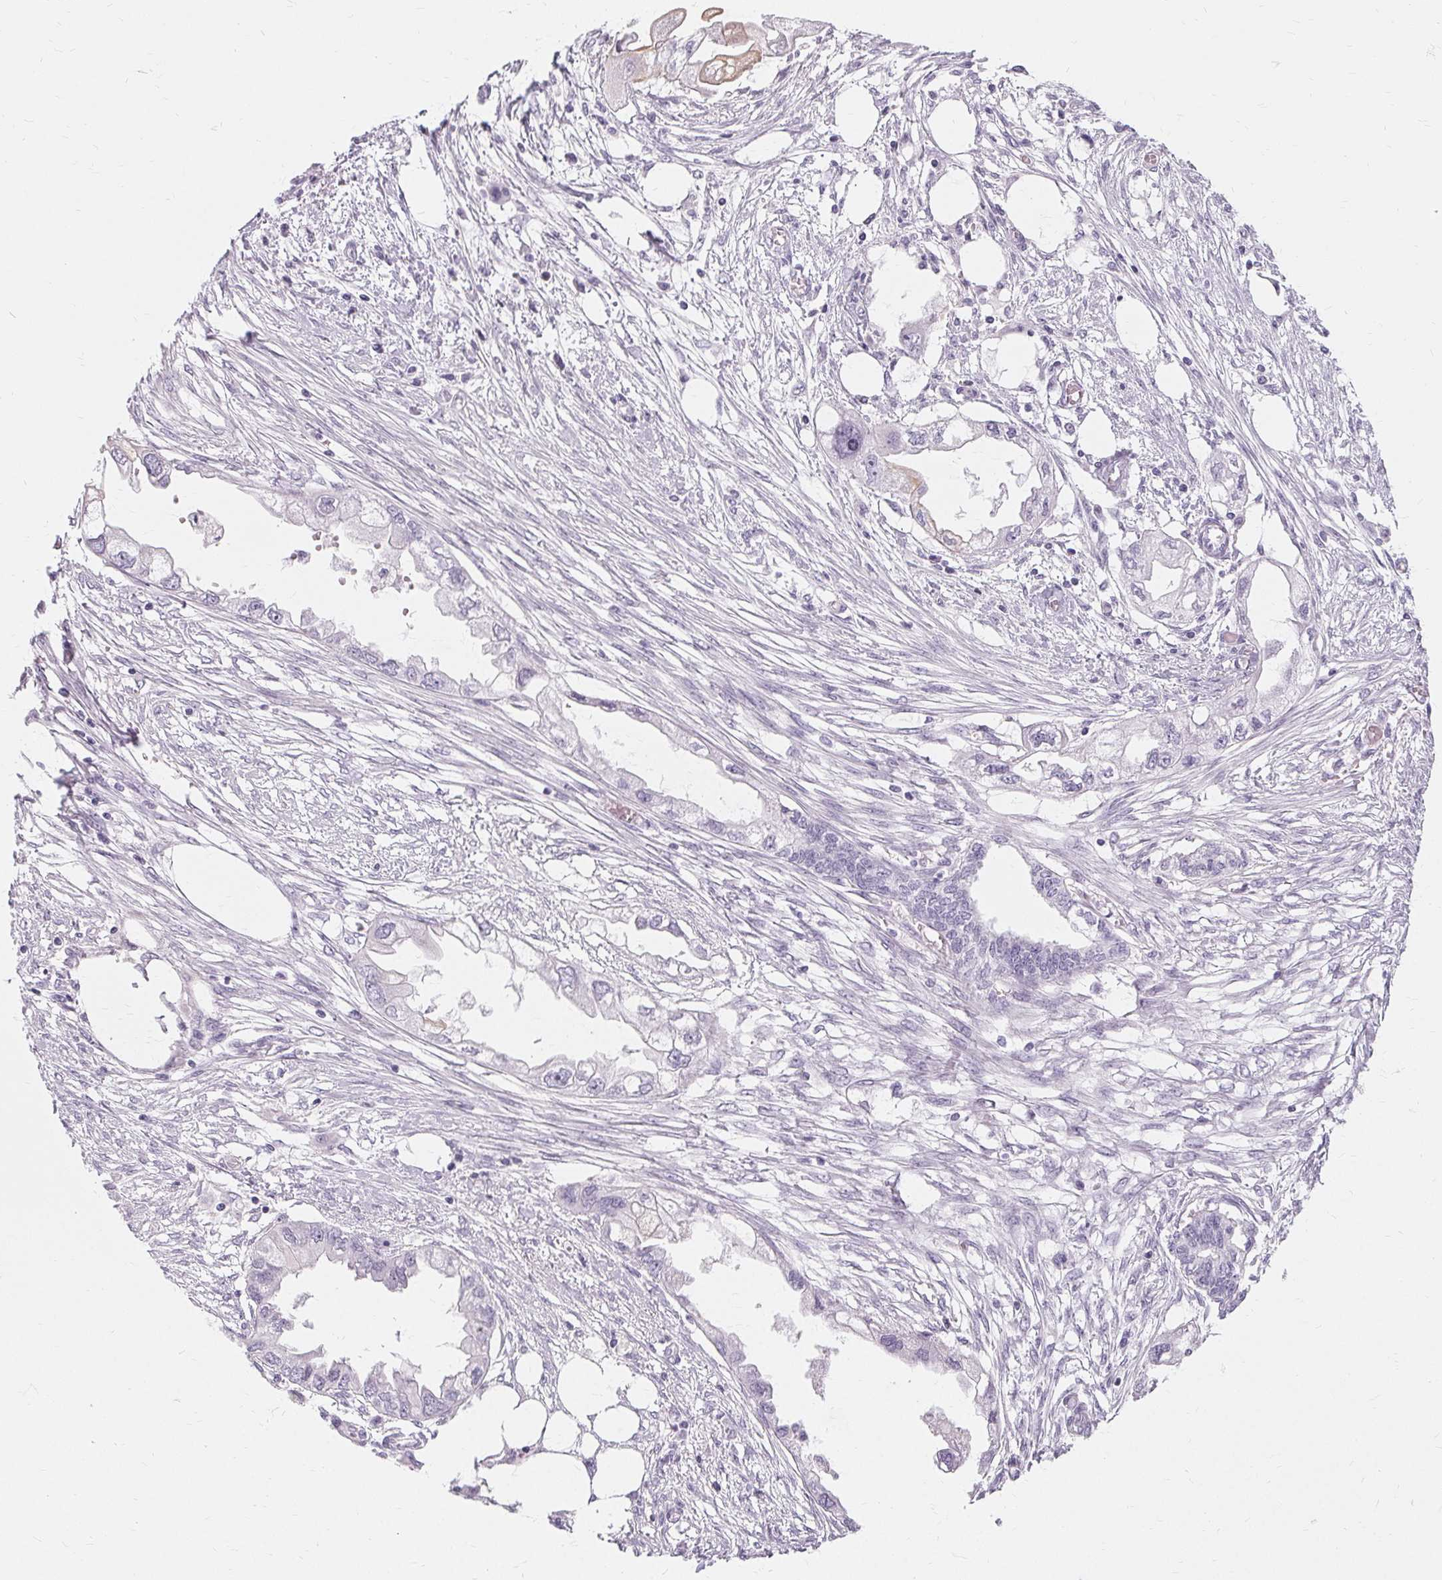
{"staining": {"intensity": "negative", "quantity": "none", "location": "none"}, "tissue": "endometrial cancer", "cell_type": "Tumor cells", "image_type": "cancer", "snomed": [{"axis": "morphology", "description": "Adenocarcinoma, NOS"}, {"axis": "morphology", "description": "Adenocarcinoma, metastatic, NOS"}, {"axis": "topography", "description": "Adipose tissue"}, {"axis": "topography", "description": "Endometrium"}], "caption": "Micrograph shows no protein expression in tumor cells of endometrial cancer (metastatic adenocarcinoma) tissue.", "gene": "KRT6C", "patient": {"sex": "female", "age": 67}}